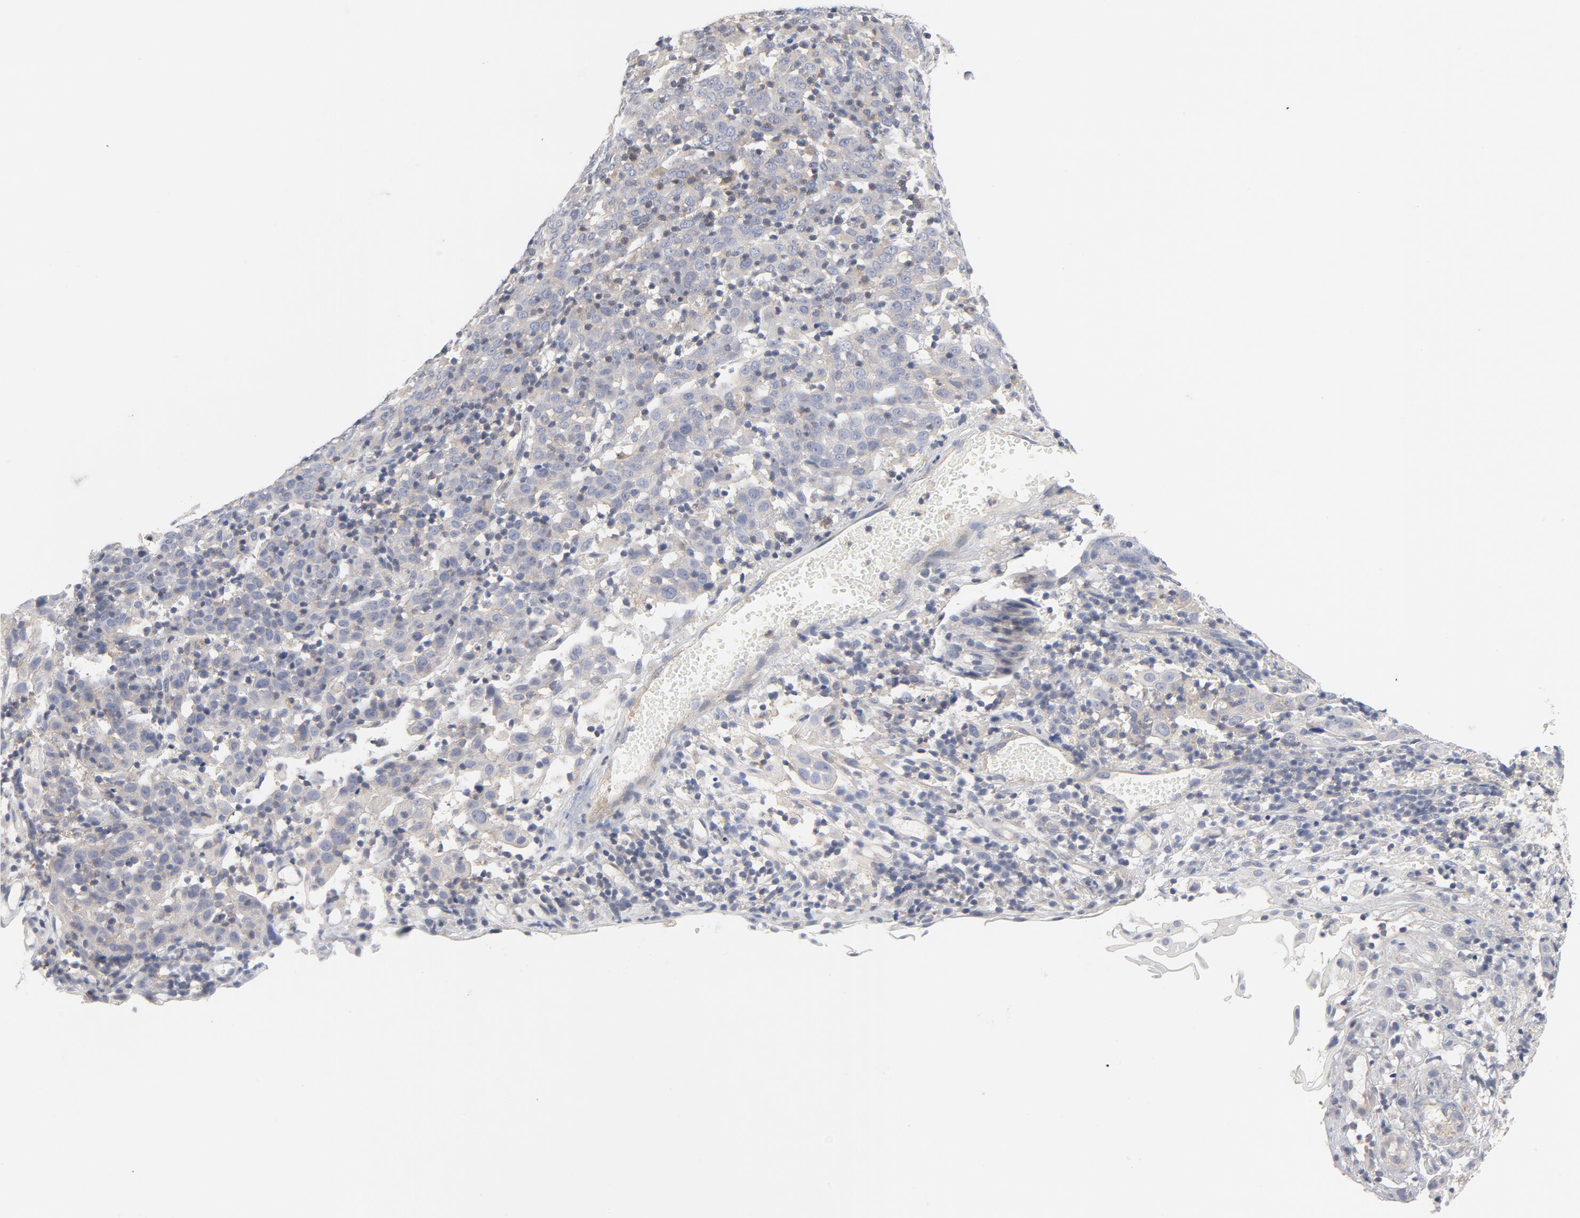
{"staining": {"intensity": "negative", "quantity": "none", "location": "none"}, "tissue": "cervical cancer", "cell_type": "Tumor cells", "image_type": "cancer", "snomed": [{"axis": "morphology", "description": "Normal tissue, NOS"}, {"axis": "morphology", "description": "Squamous cell carcinoma, NOS"}, {"axis": "topography", "description": "Cervix"}], "caption": "The photomicrograph shows no staining of tumor cells in squamous cell carcinoma (cervical).", "gene": "ROCK1", "patient": {"sex": "female", "age": 67}}